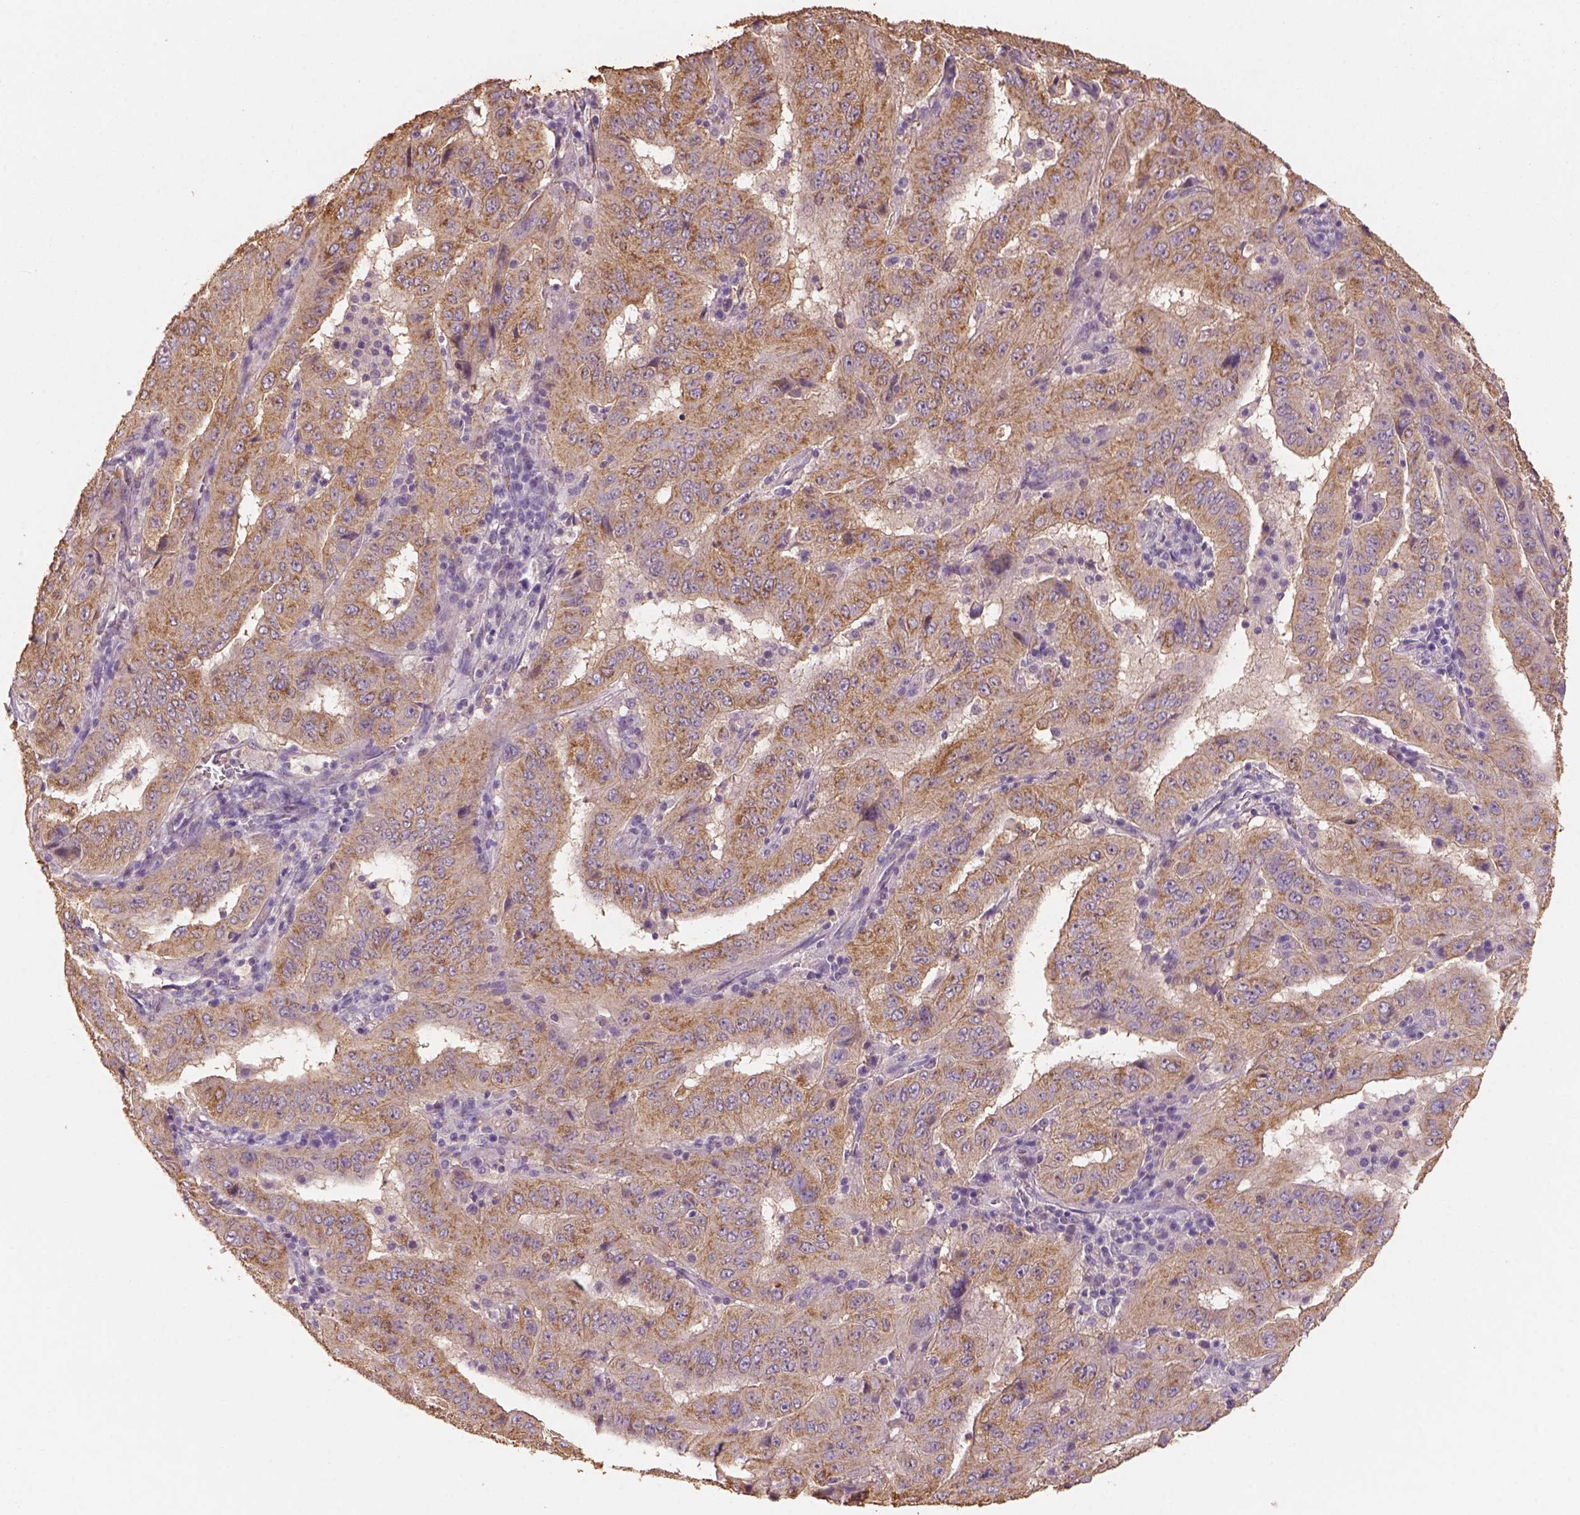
{"staining": {"intensity": "strong", "quantity": ">75%", "location": "cytoplasmic/membranous"}, "tissue": "pancreatic cancer", "cell_type": "Tumor cells", "image_type": "cancer", "snomed": [{"axis": "morphology", "description": "Adenocarcinoma, NOS"}, {"axis": "topography", "description": "Pancreas"}], "caption": "IHC (DAB (3,3'-diaminobenzidine)) staining of pancreatic adenocarcinoma displays strong cytoplasmic/membranous protein positivity in about >75% of tumor cells. Nuclei are stained in blue.", "gene": "AP2B1", "patient": {"sex": "male", "age": 63}}